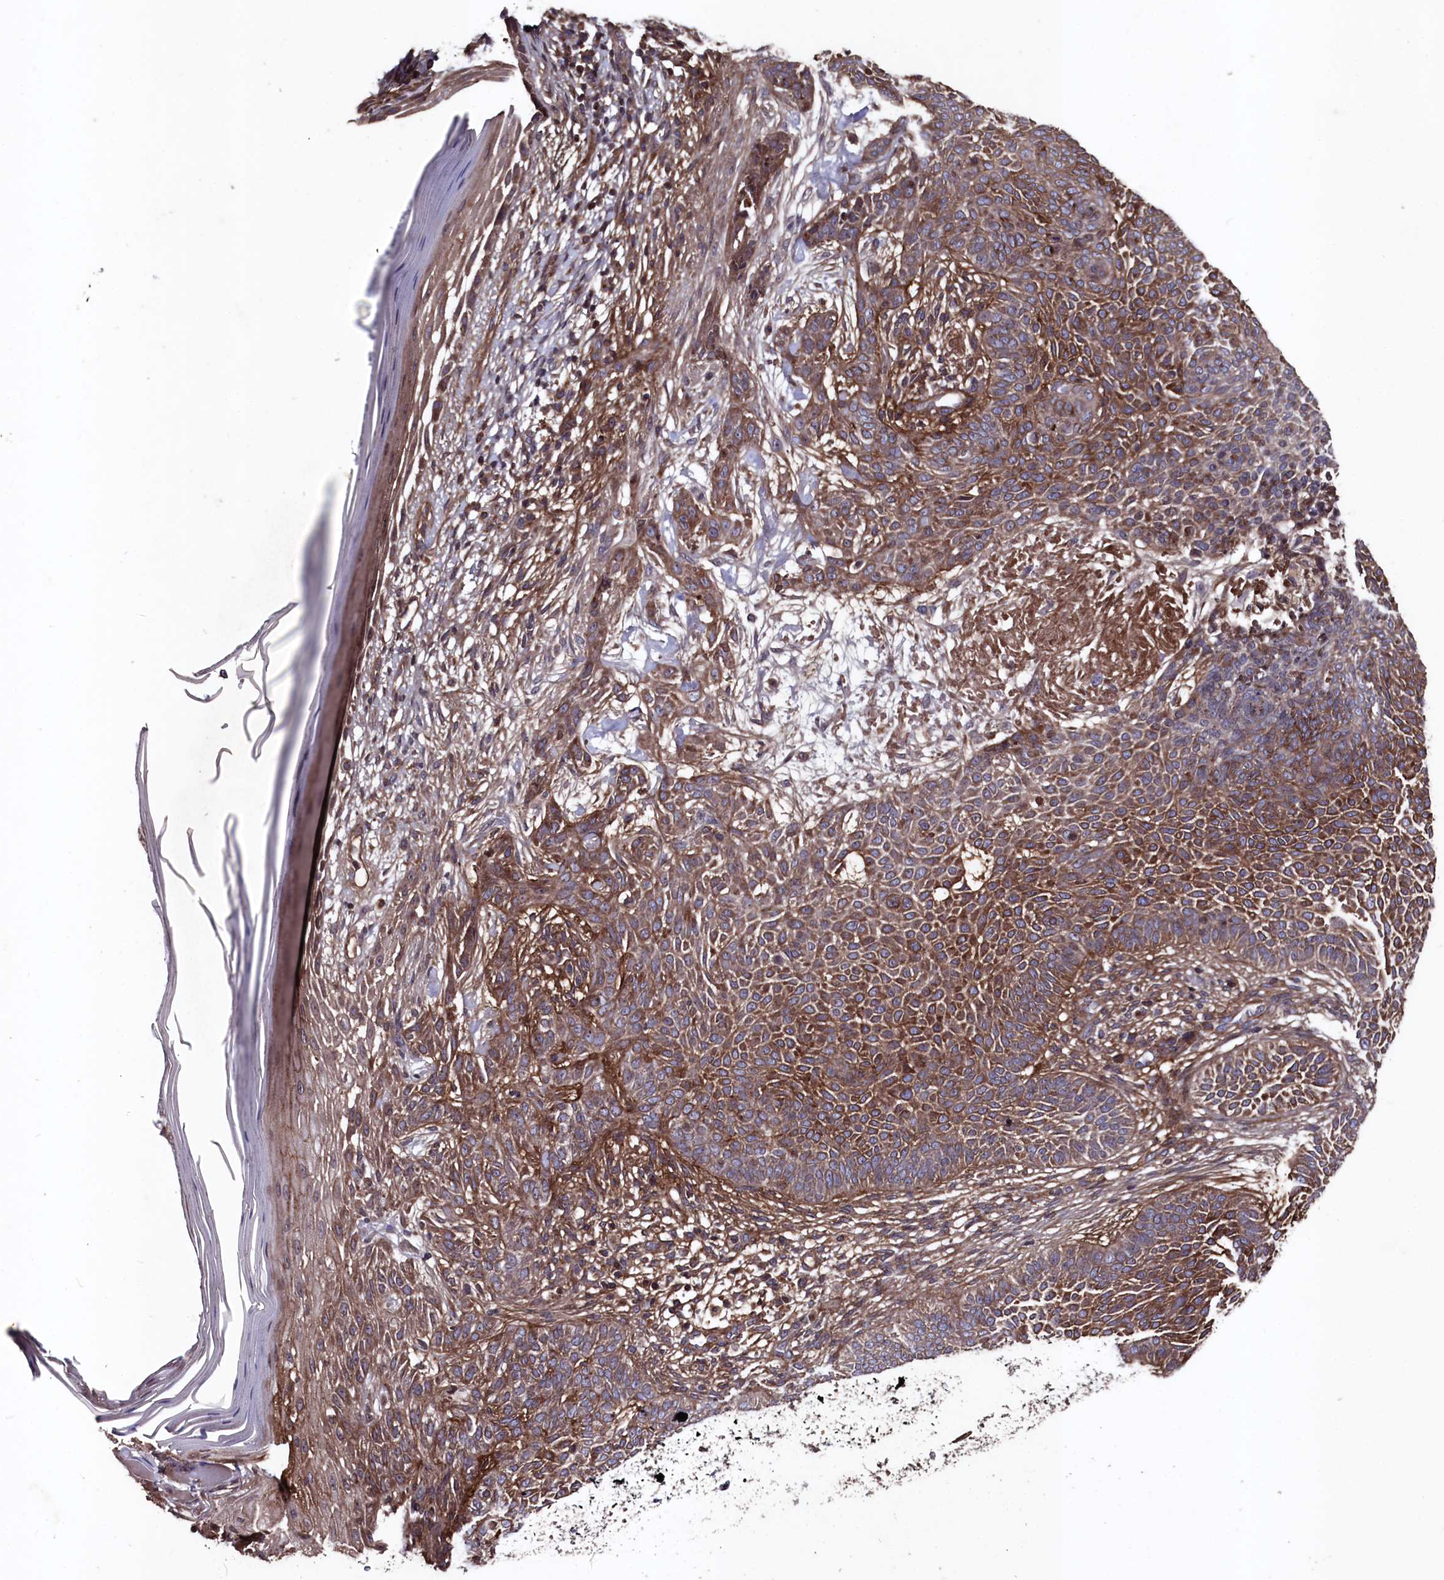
{"staining": {"intensity": "moderate", "quantity": ">75%", "location": "cytoplasmic/membranous"}, "tissue": "skin cancer", "cell_type": "Tumor cells", "image_type": "cancer", "snomed": [{"axis": "morphology", "description": "Basal cell carcinoma"}, {"axis": "topography", "description": "Skin"}], "caption": "This micrograph reveals skin basal cell carcinoma stained with immunohistochemistry to label a protein in brown. The cytoplasmic/membranous of tumor cells show moderate positivity for the protein. Nuclei are counter-stained blue.", "gene": "MYO1H", "patient": {"sex": "male", "age": 85}}